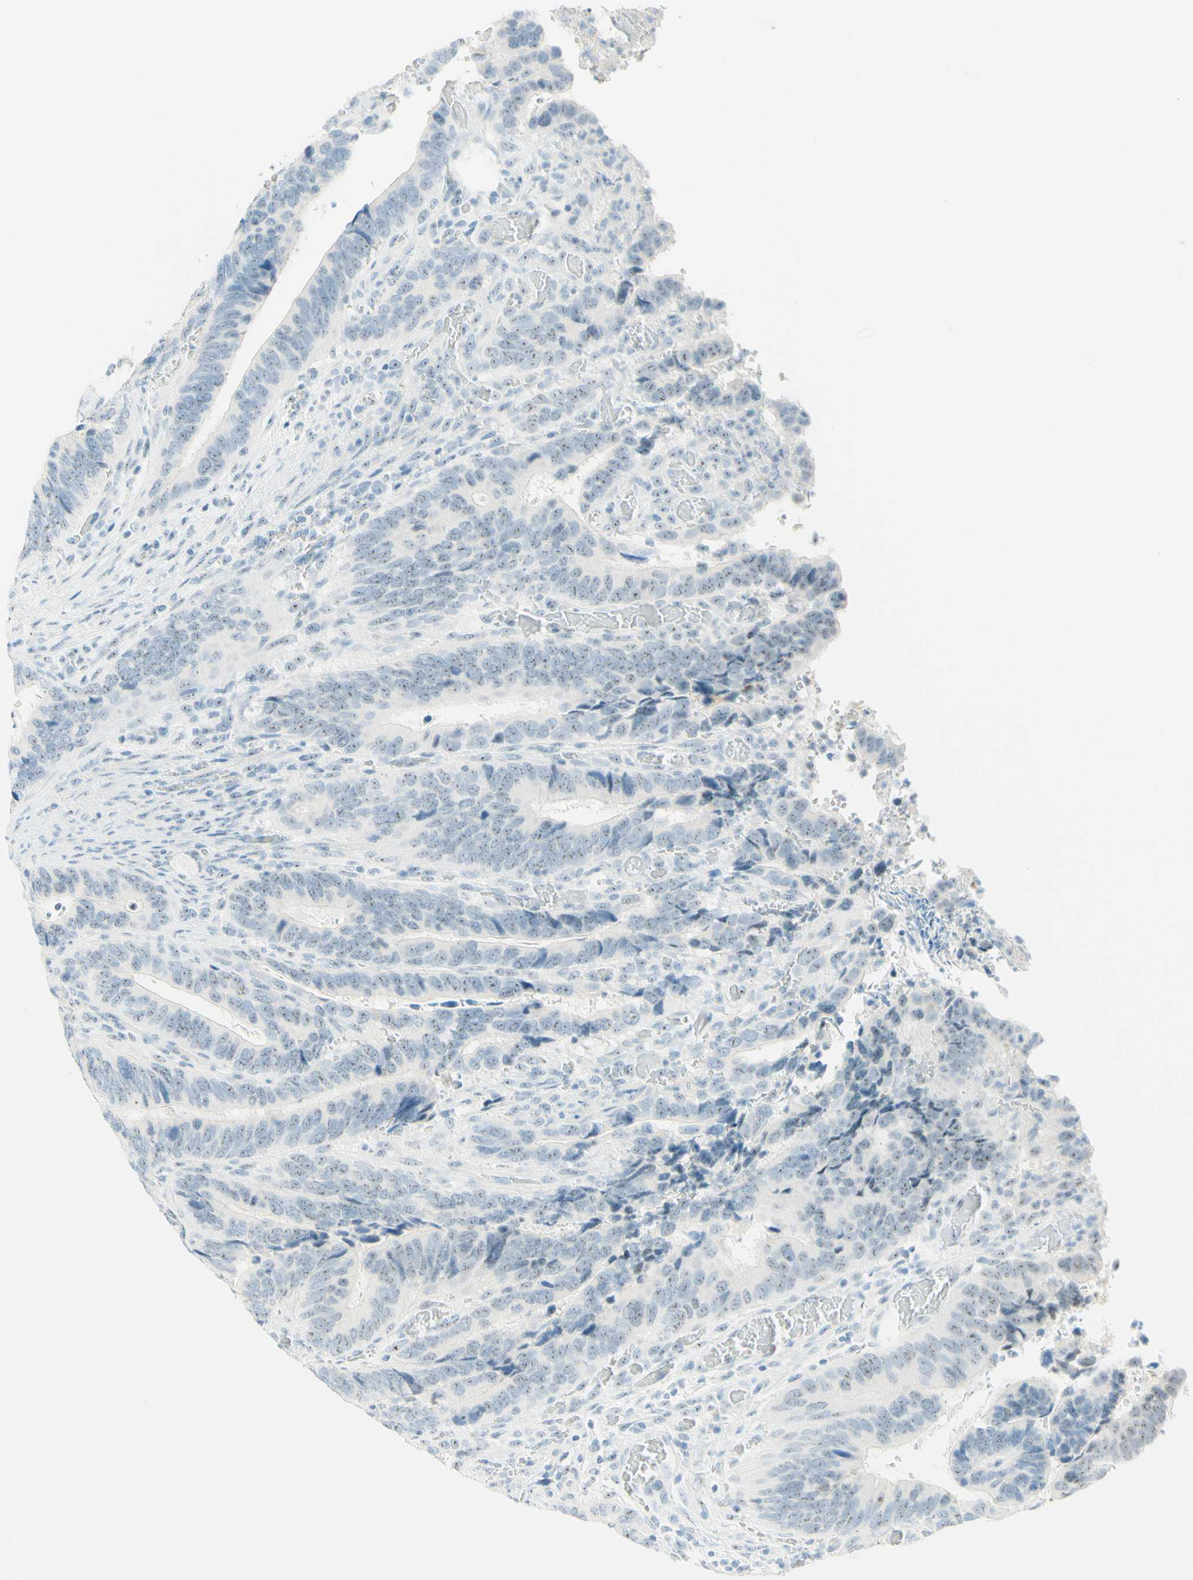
{"staining": {"intensity": "weak", "quantity": ">75%", "location": "nuclear"}, "tissue": "colorectal cancer", "cell_type": "Tumor cells", "image_type": "cancer", "snomed": [{"axis": "morphology", "description": "Adenocarcinoma, NOS"}, {"axis": "topography", "description": "Colon"}], "caption": "Colorectal cancer was stained to show a protein in brown. There is low levels of weak nuclear positivity in about >75% of tumor cells.", "gene": "FMR1NB", "patient": {"sex": "male", "age": 72}}